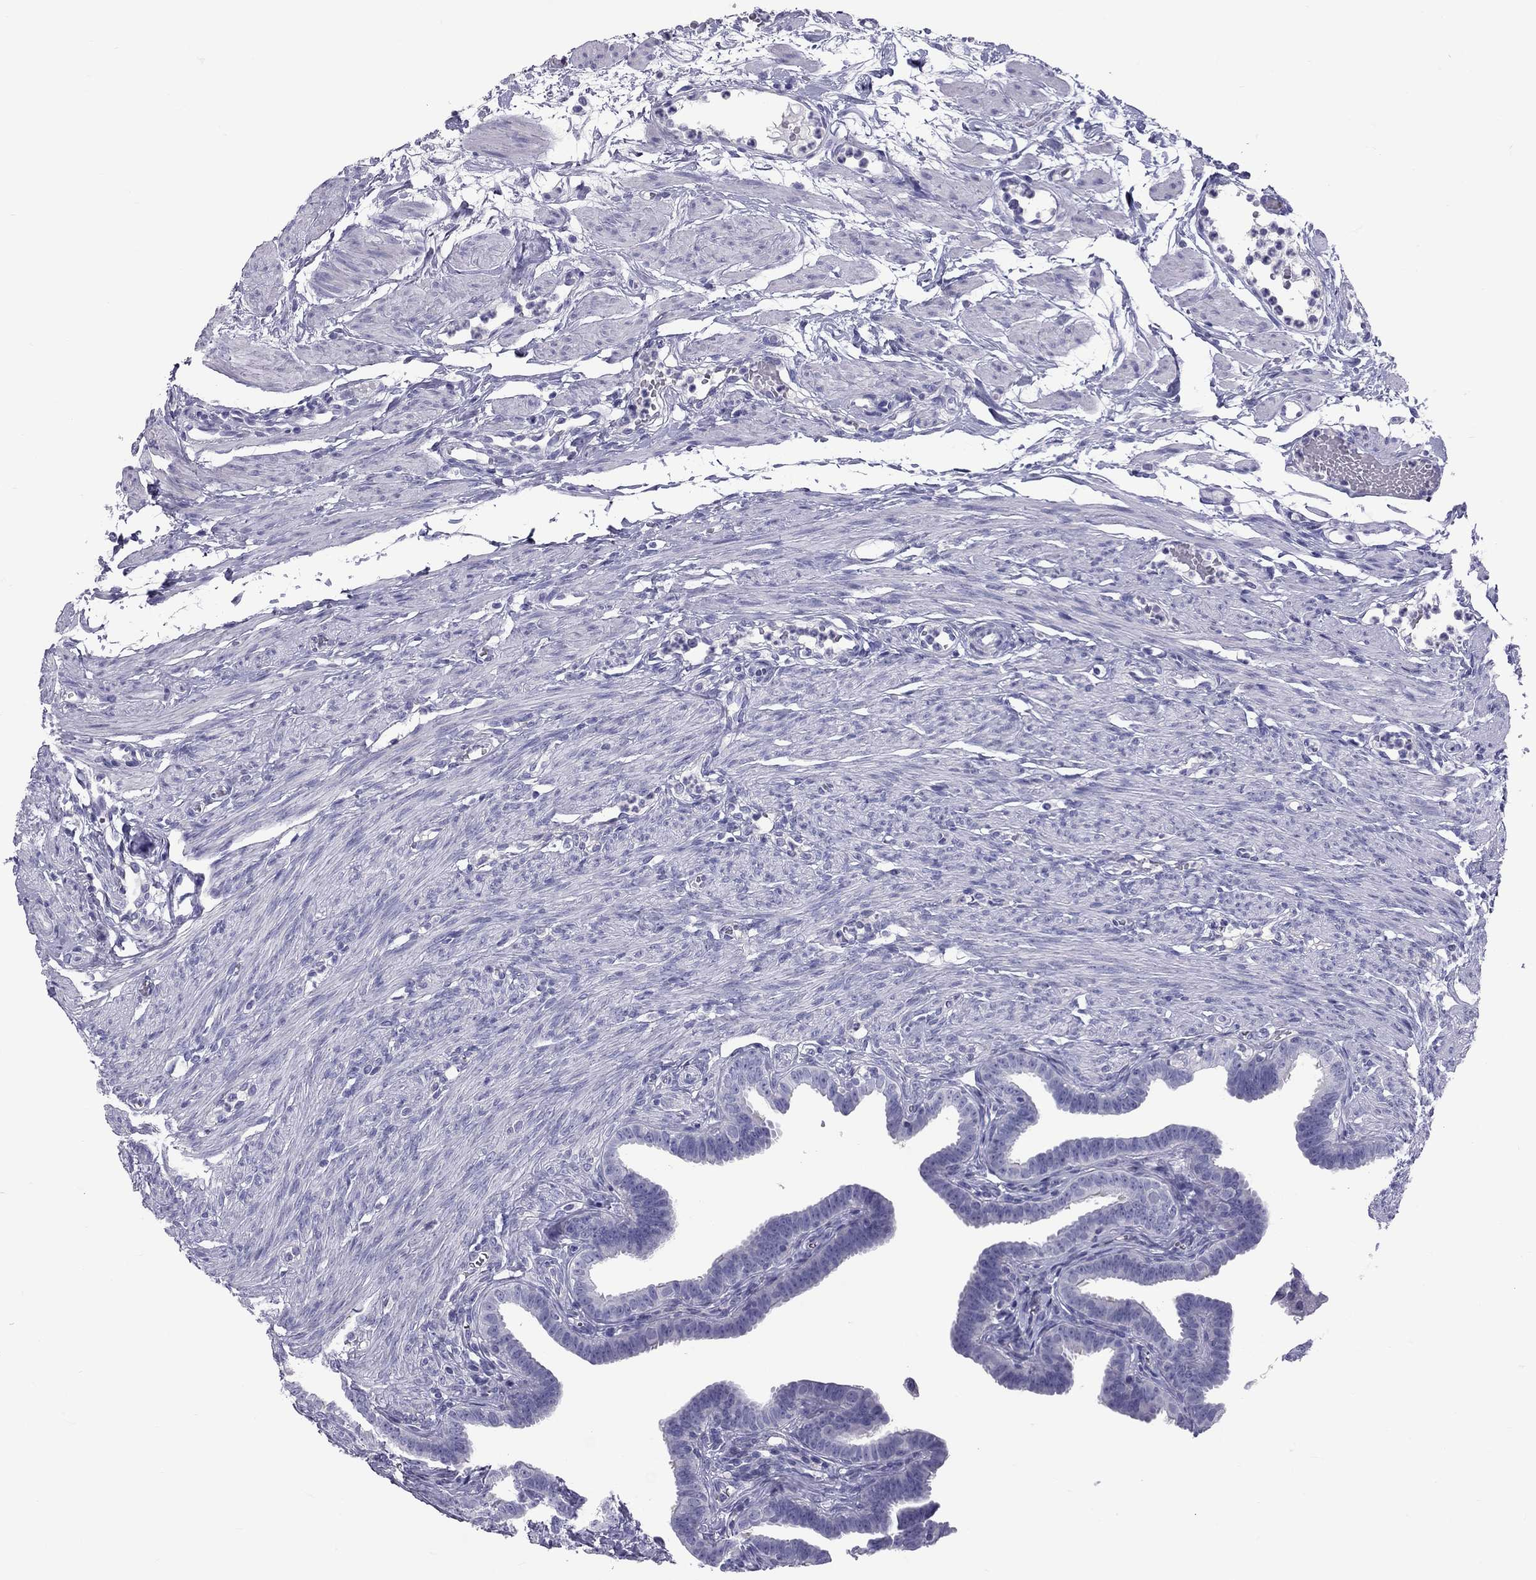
{"staining": {"intensity": "negative", "quantity": "none", "location": "none"}, "tissue": "fallopian tube", "cell_type": "Glandular cells", "image_type": "normal", "snomed": [{"axis": "morphology", "description": "Normal tissue, NOS"}, {"axis": "topography", "description": "Fallopian tube"}, {"axis": "topography", "description": "Ovary"}], "caption": "High magnification brightfield microscopy of benign fallopian tube stained with DAB (brown) and counterstained with hematoxylin (blue): glandular cells show no significant positivity.", "gene": "FSCN3", "patient": {"sex": "female", "age": 33}}